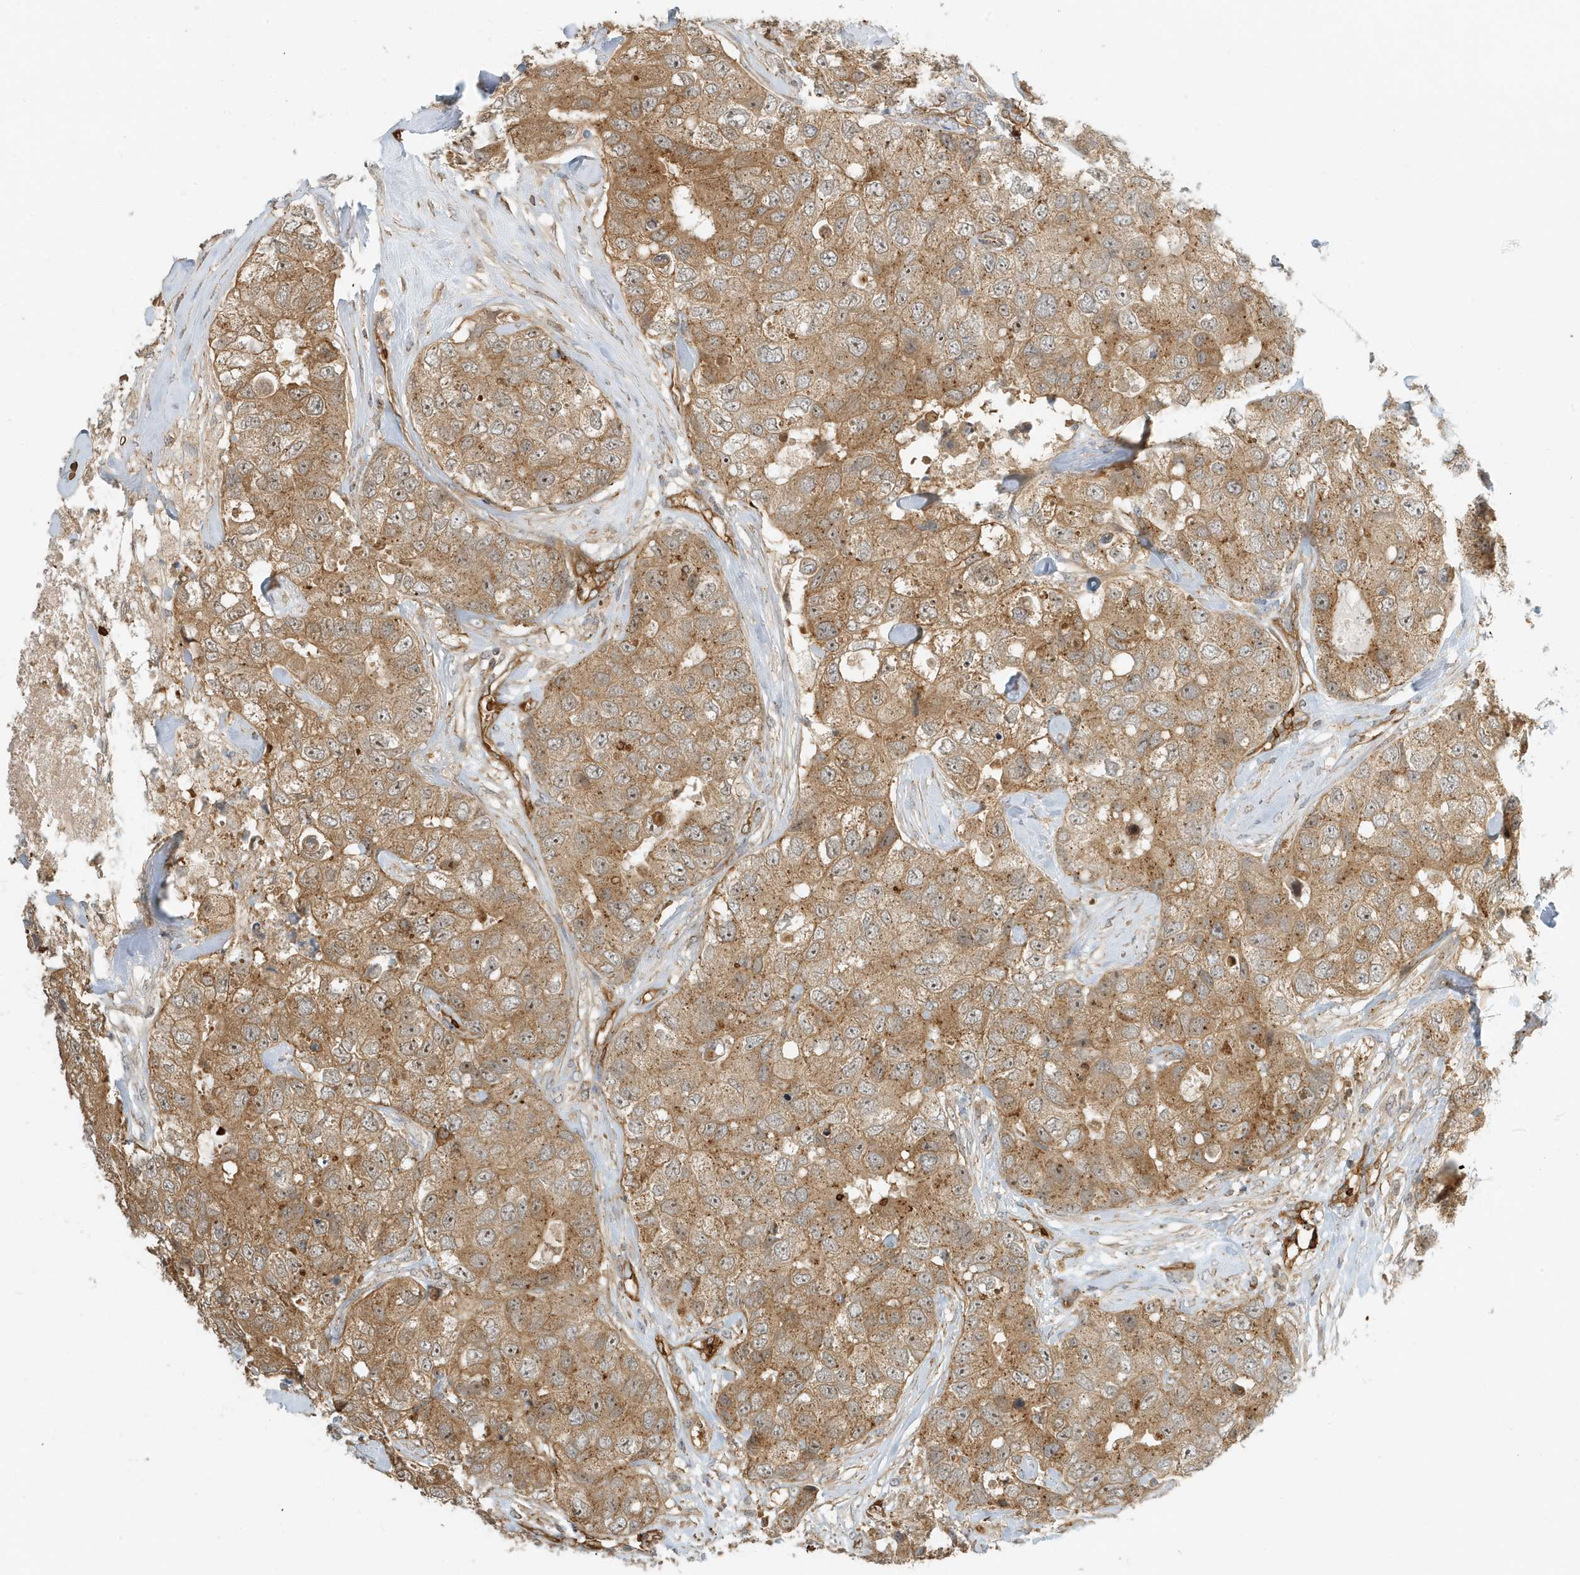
{"staining": {"intensity": "moderate", "quantity": ">75%", "location": "cytoplasmic/membranous,nuclear"}, "tissue": "breast cancer", "cell_type": "Tumor cells", "image_type": "cancer", "snomed": [{"axis": "morphology", "description": "Duct carcinoma"}, {"axis": "topography", "description": "Breast"}], "caption": "Immunohistochemical staining of human breast infiltrating ductal carcinoma displays moderate cytoplasmic/membranous and nuclear protein positivity in approximately >75% of tumor cells.", "gene": "FYCO1", "patient": {"sex": "female", "age": 62}}